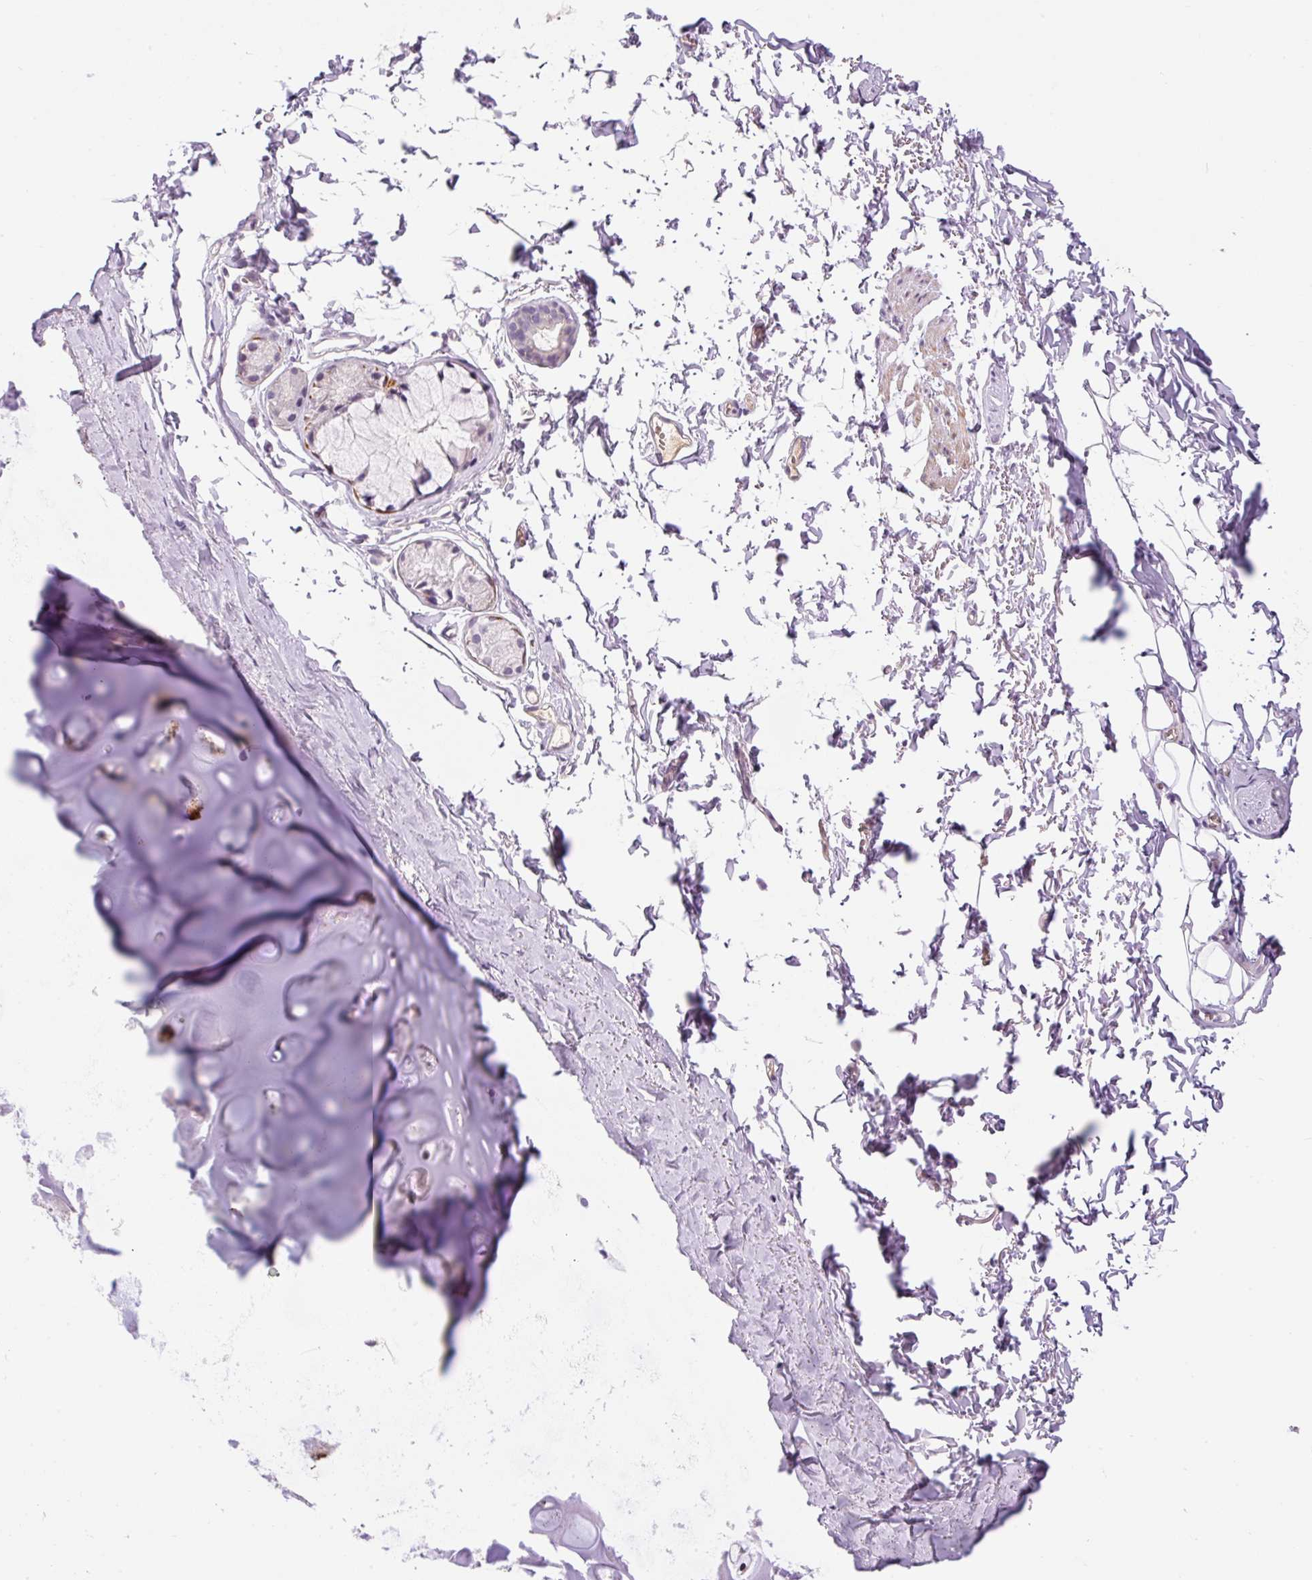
{"staining": {"intensity": "negative", "quantity": "none", "location": "none"}, "tissue": "adipose tissue", "cell_type": "Adipocytes", "image_type": "normal", "snomed": [{"axis": "morphology", "description": "Normal tissue, NOS"}, {"axis": "topography", "description": "Cartilage tissue"}, {"axis": "topography", "description": "Bronchus"}, {"axis": "topography", "description": "Peripheral nerve tissue"}], "caption": "DAB immunohistochemical staining of normal adipose tissue exhibits no significant expression in adipocytes. (DAB immunohistochemistry (IHC), high magnification).", "gene": "HNF1A", "patient": {"sex": "female", "age": 59}}